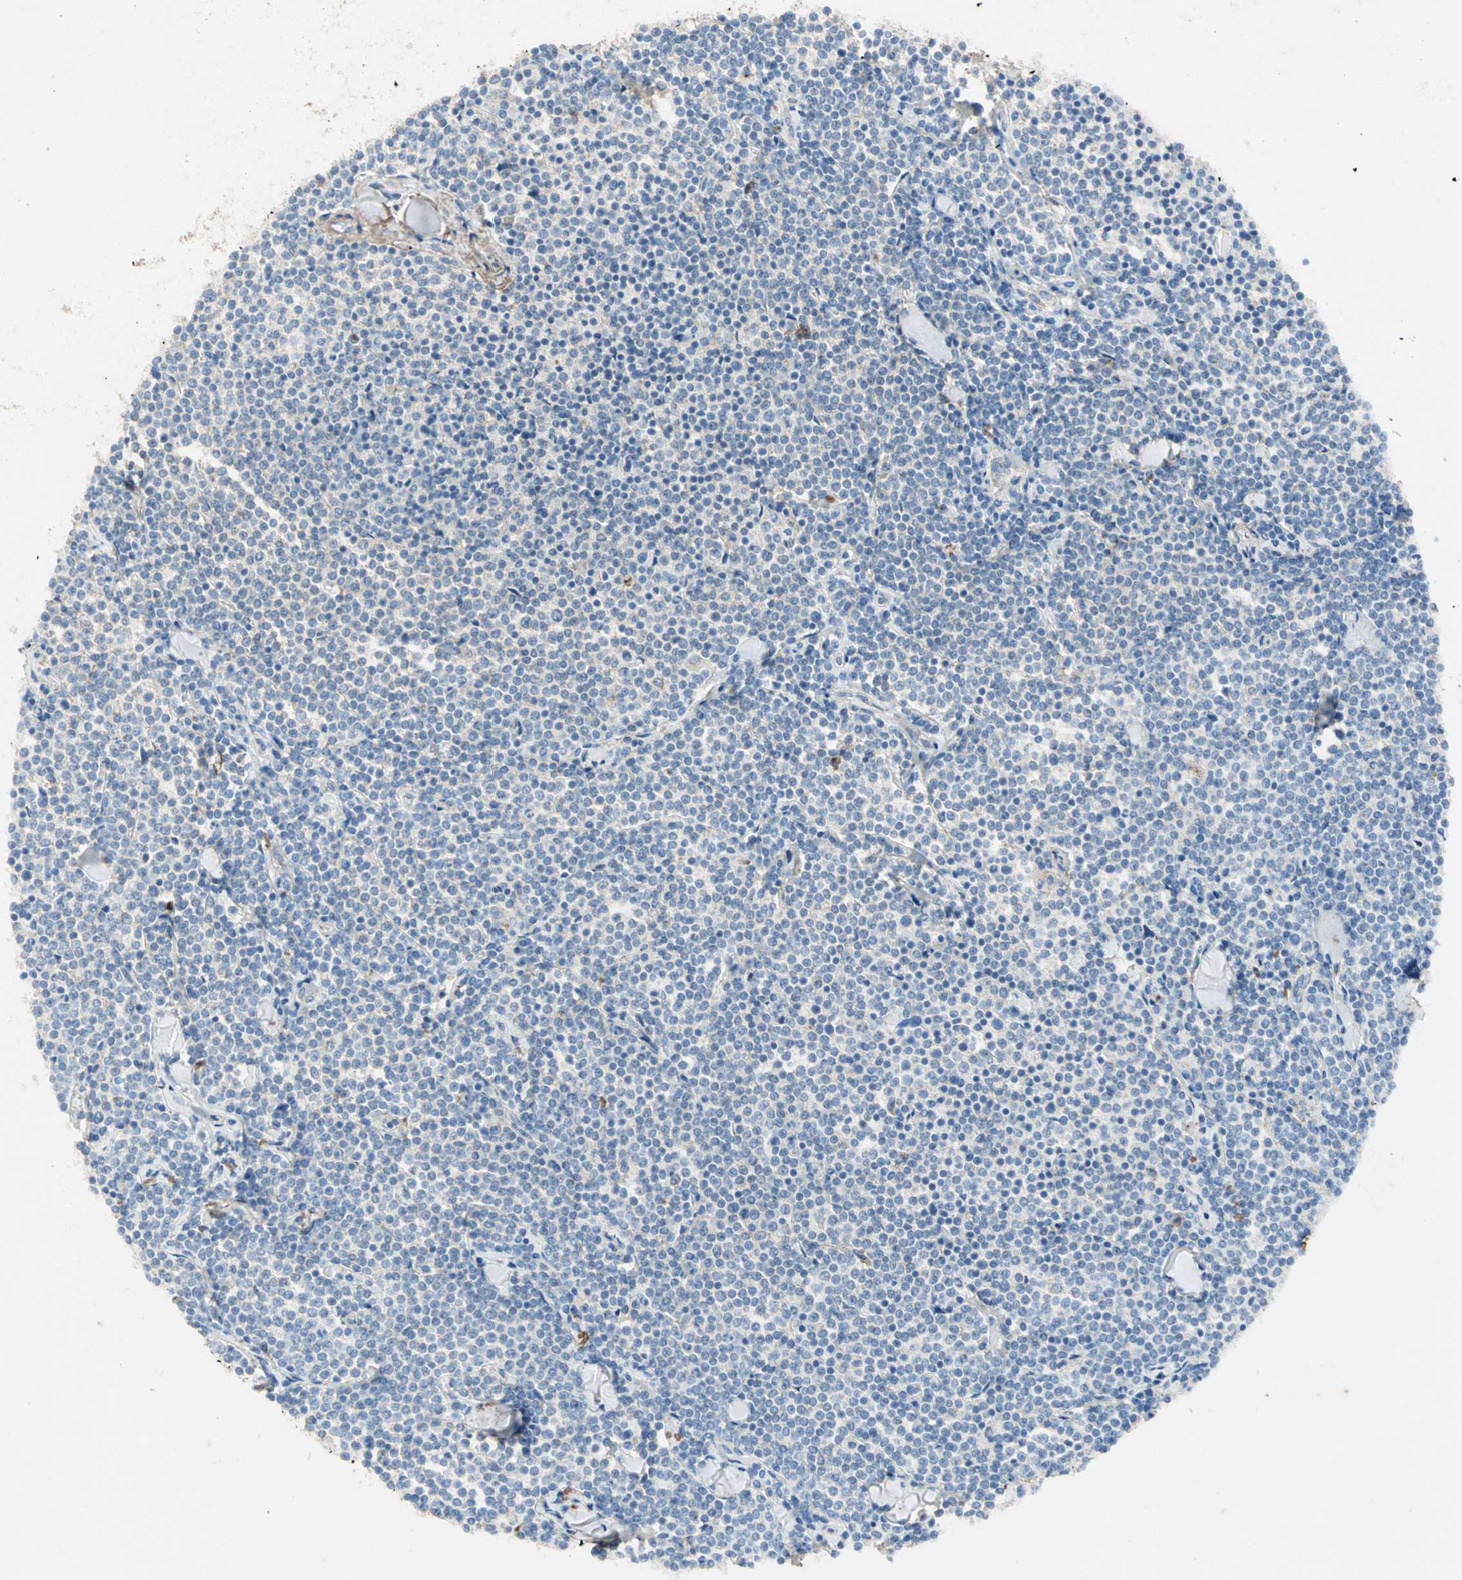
{"staining": {"intensity": "weak", "quantity": "<25%", "location": "cytoplasmic/membranous"}, "tissue": "lymphoma", "cell_type": "Tumor cells", "image_type": "cancer", "snomed": [{"axis": "morphology", "description": "Malignant lymphoma, non-Hodgkin's type, Low grade"}, {"axis": "topography", "description": "Soft tissue"}], "caption": "Immunohistochemical staining of low-grade malignant lymphoma, non-Hodgkin's type shows no significant expression in tumor cells. (DAB IHC visualized using brightfield microscopy, high magnification).", "gene": "ASB9", "patient": {"sex": "male", "age": 92}}